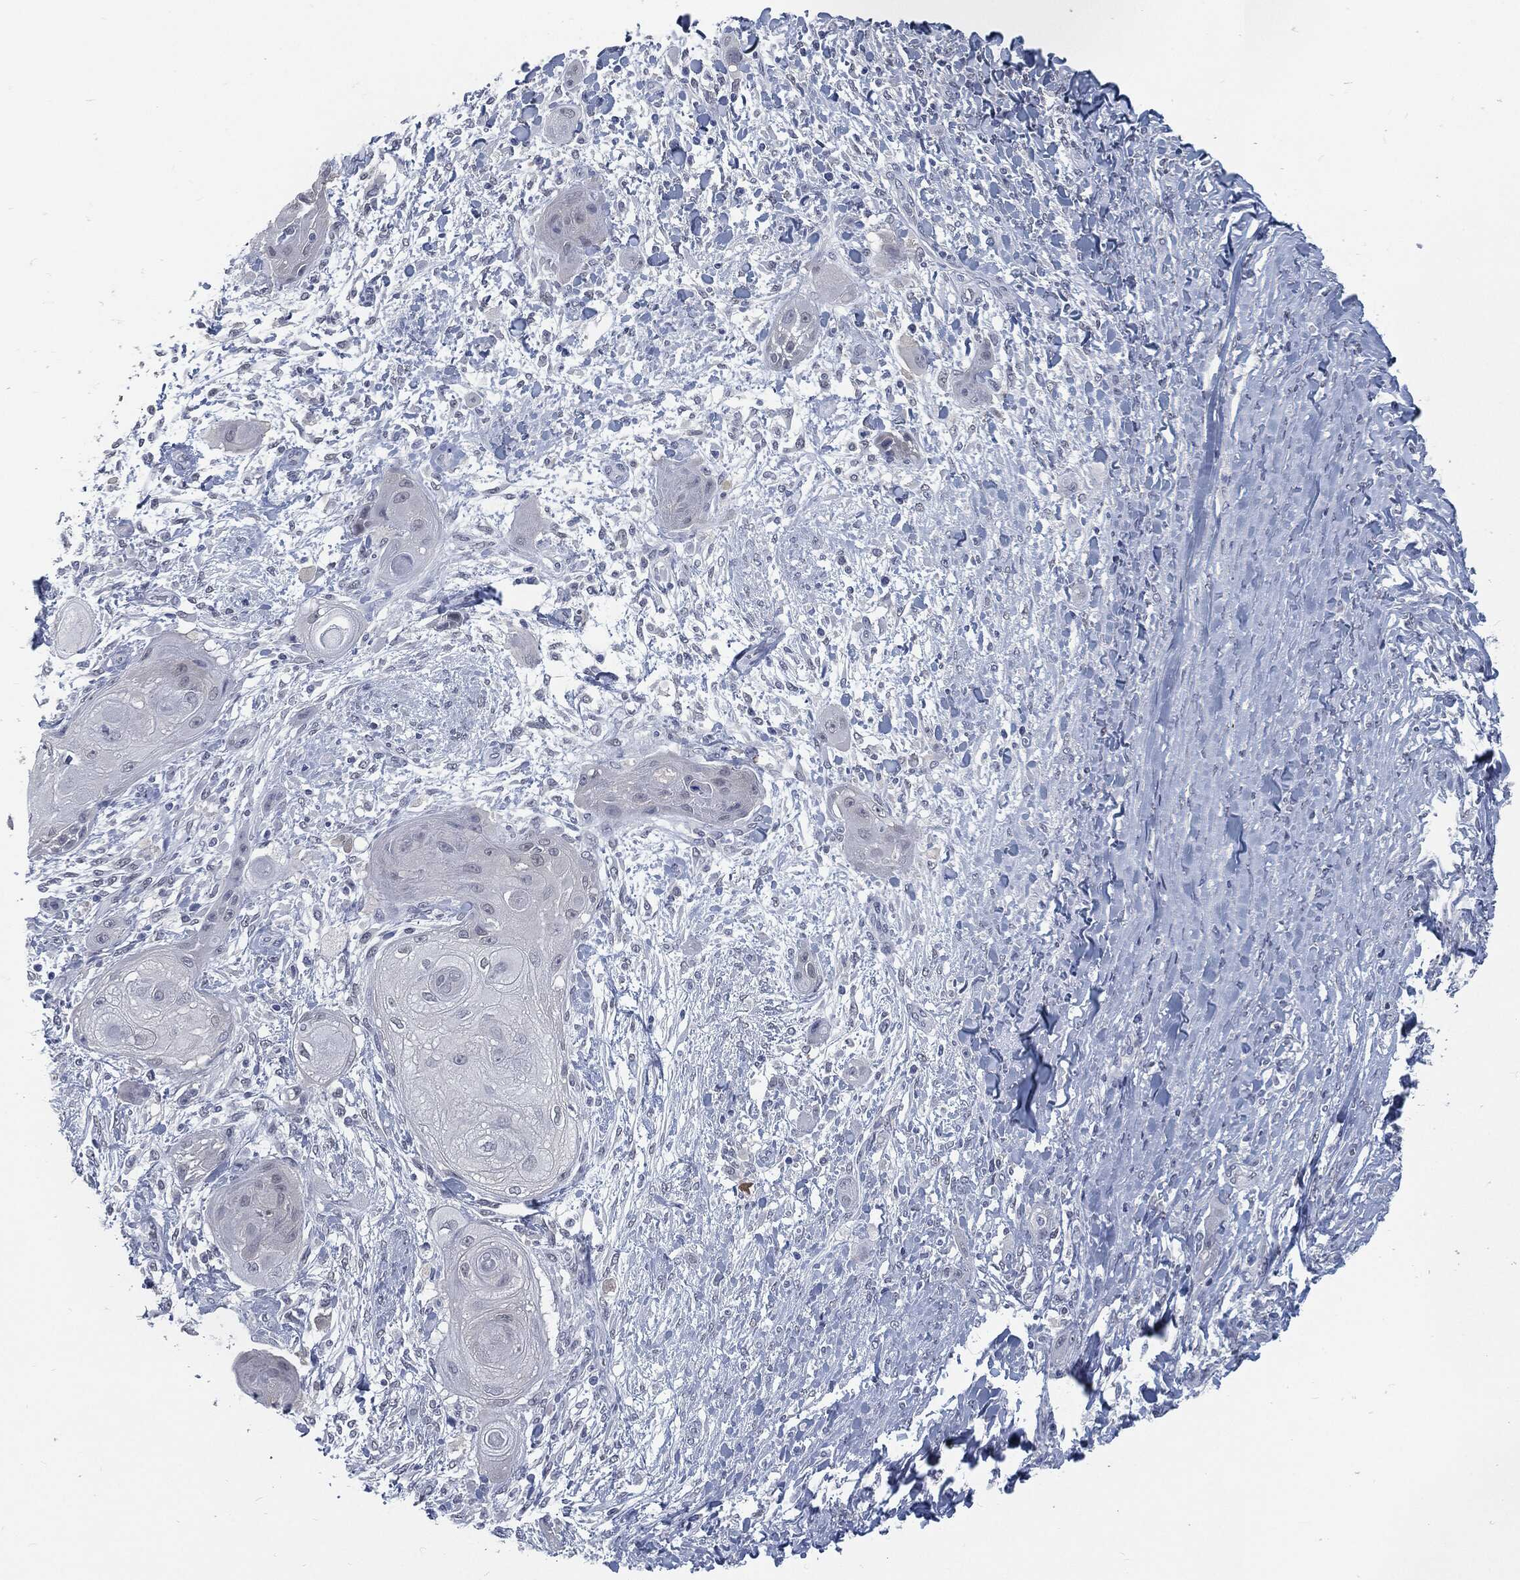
{"staining": {"intensity": "negative", "quantity": "none", "location": "none"}, "tissue": "skin cancer", "cell_type": "Tumor cells", "image_type": "cancer", "snomed": [{"axis": "morphology", "description": "Squamous cell carcinoma, NOS"}, {"axis": "topography", "description": "Skin"}], "caption": "Tumor cells are negative for brown protein staining in squamous cell carcinoma (skin).", "gene": "PROM1", "patient": {"sex": "male", "age": 62}}